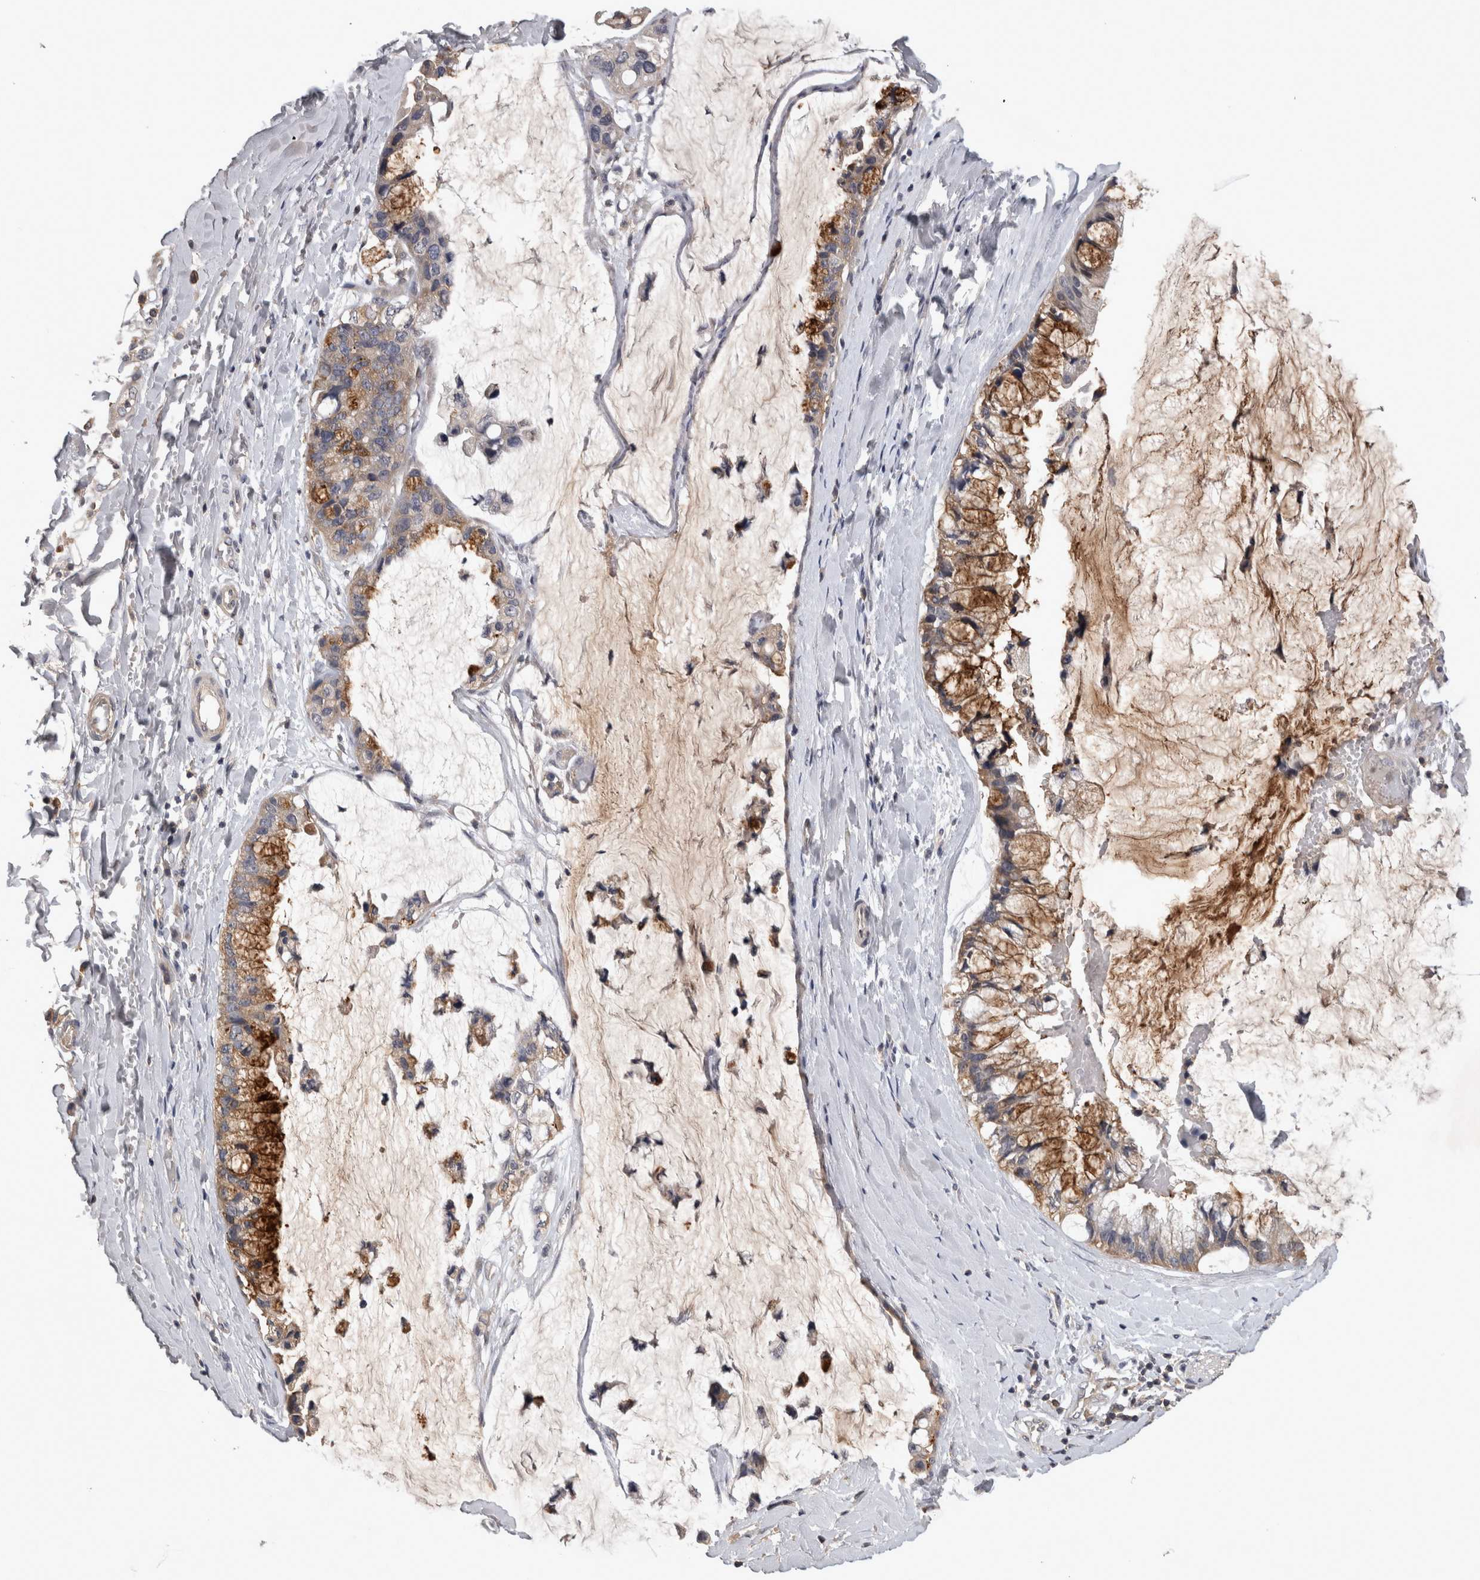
{"staining": {"intensity": "moderate", "quantity": ">75%", "location": "cytoplasmic/membranous"}, "tissue": "ovarian cancer", "cell_type": "Tumor cells", "image_type": "cancer", "snomed": [{"axis": "morphology", "description": "Cystadenocarcinoma, mucinous, NOS"}, {"axis": "topography", "description": "Ovary"}], "caption": "Mucinous cystadenocarcinoma (ovarian) stained for a protein shows moderate cytoplasmic/membranous positivity in tumor cells. (DAB (3,3'-diaminobenzidine) IHC, brown staining for protein, blue staining for nuclei).", "gene": "ZNF114", "patient": {"sex": "female", "age": 39}}